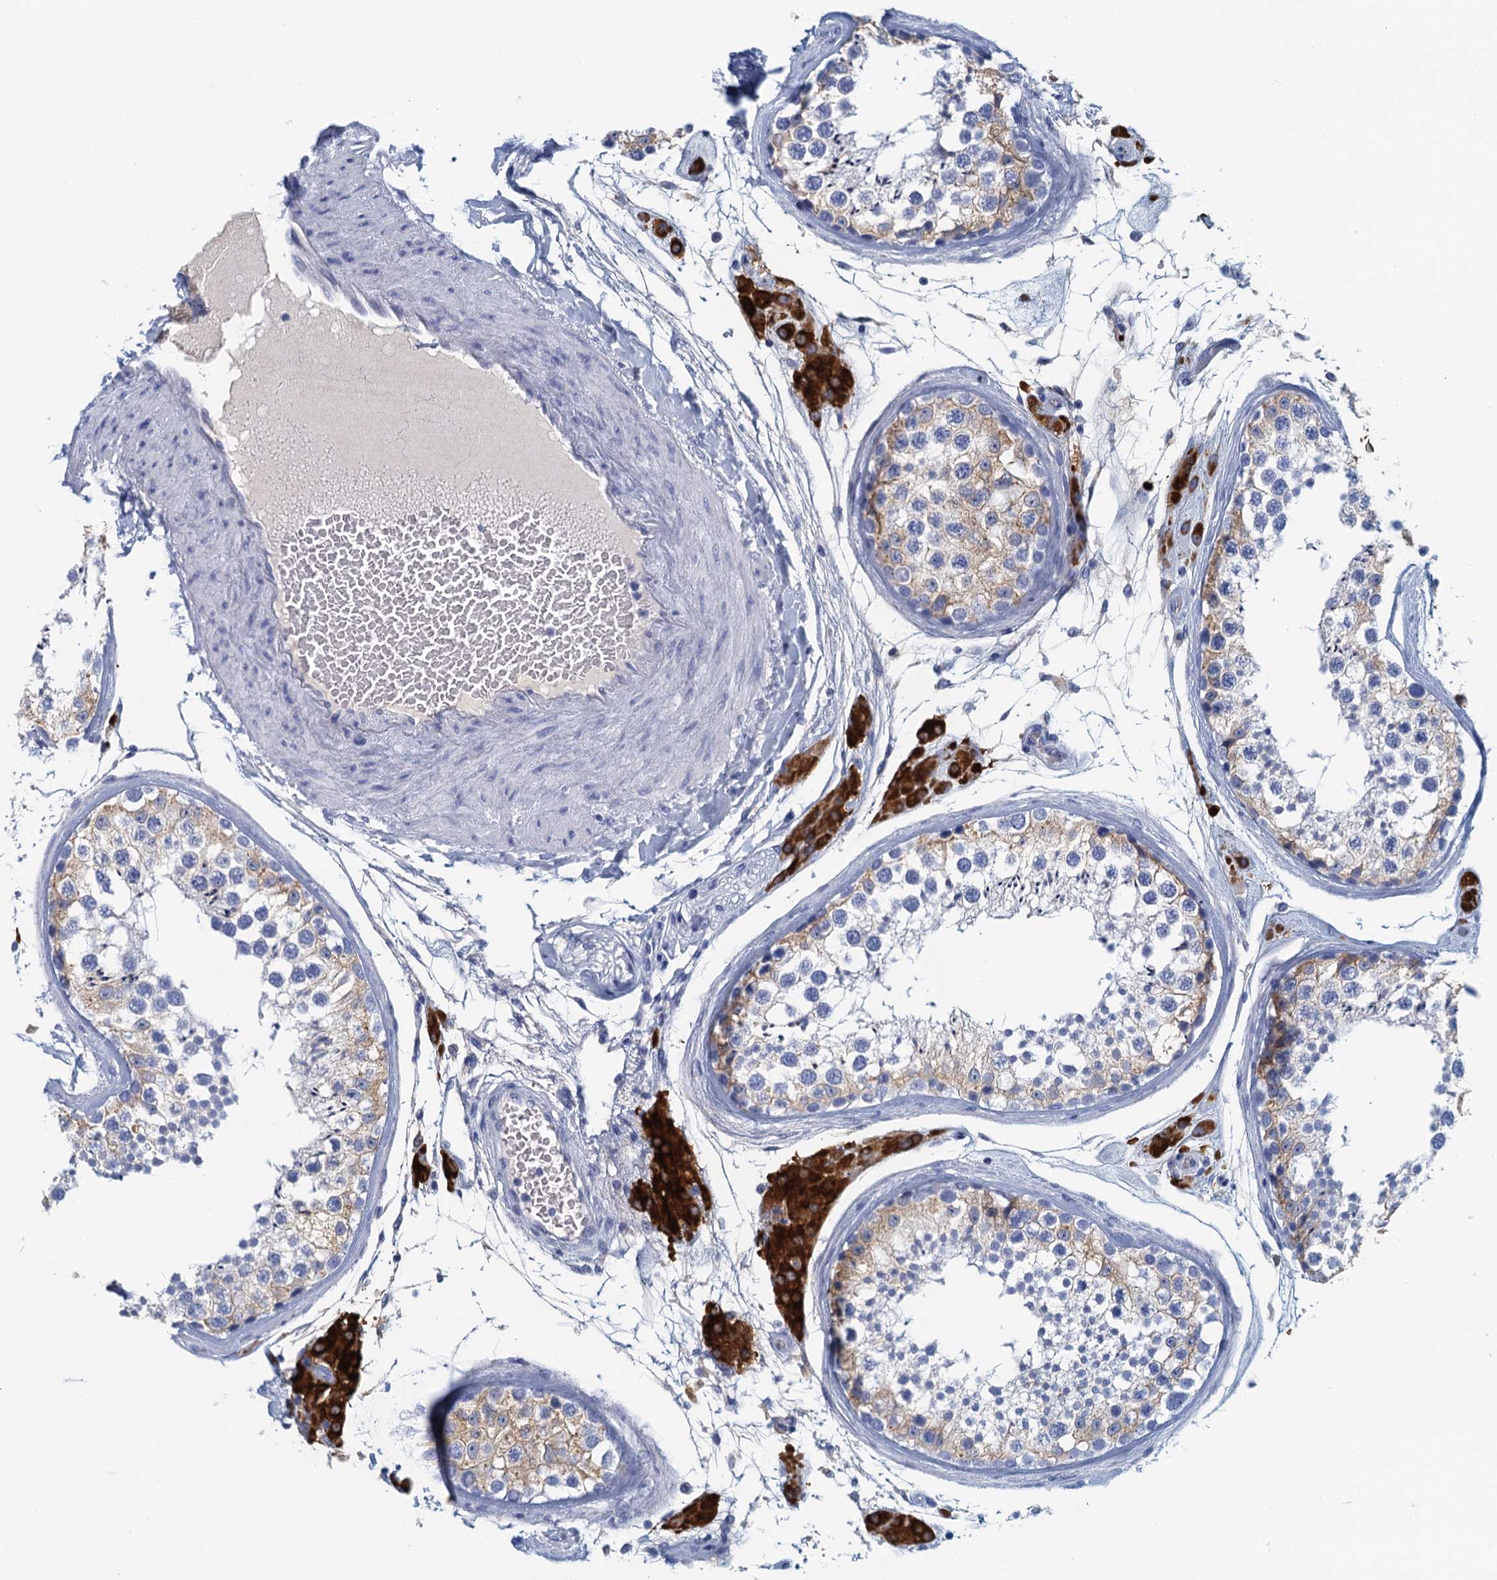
{"staining": {"intensity": "weak", "quantity": "<25%", "location": "cytoplasmic/membranous"}, "tissue": "testis", "cell_type": "Cells in seminiferous ducts", "image_type": "normal", "snomed": [{"axis": "morphology", "description": "Normal tissue, NOS"}, {"axis": "topography", "description": "Testis"}], "caption": "A micrograph of human testis is negative for staining in cells in seminiferous ducts. (Brightfield microscopy of DAB (3,3'-diaminobenzidine) immunohistochemistry (IHC) at high magnification).", "gene": "CYP51A1", "patient": {"sex": "male", "age": 46}}